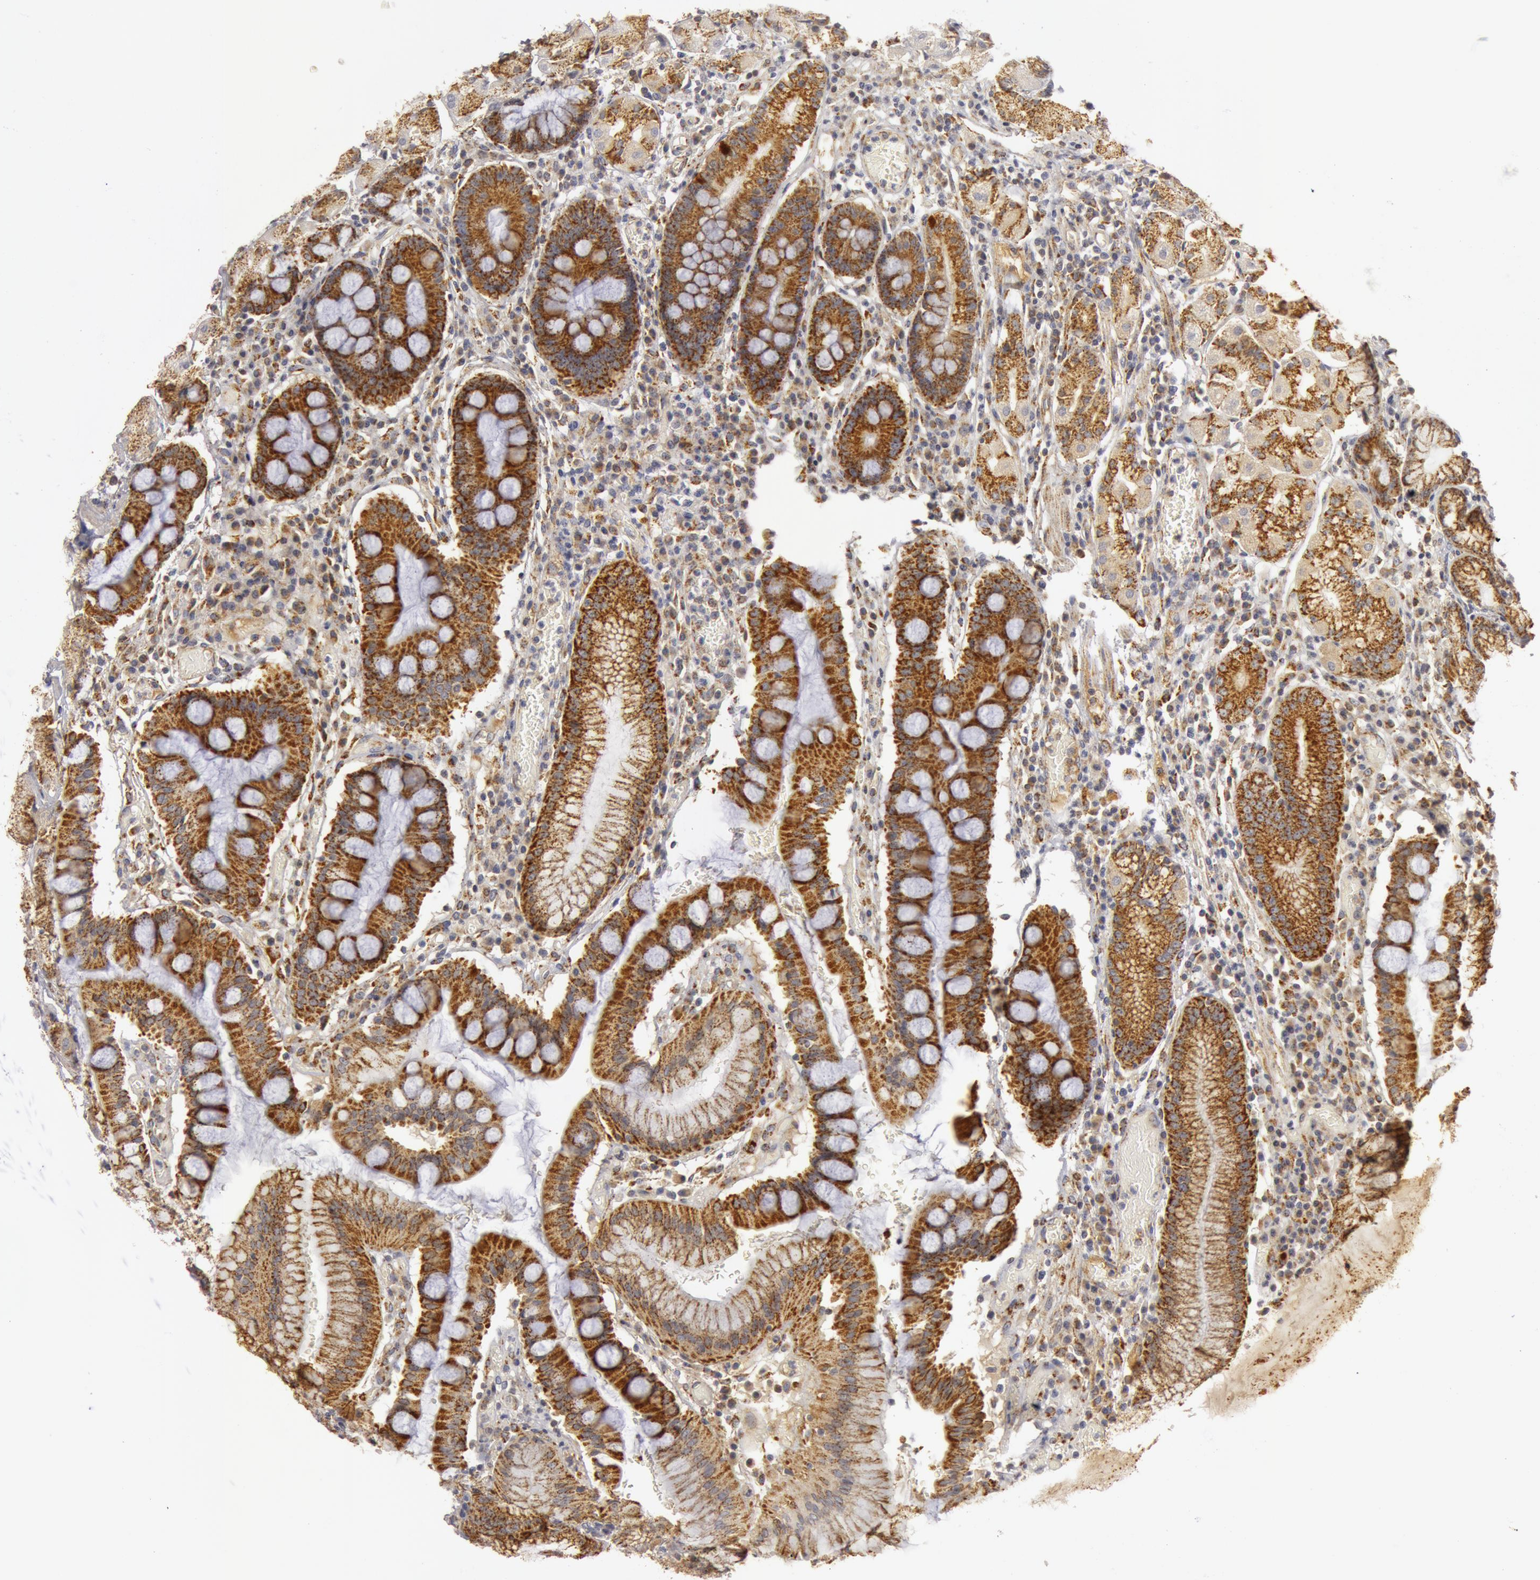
{"staining": {"intensity": "strong", "quantity": ">75%", "location": "cytoplasmic/membranous"}, "tissue": "stomach", "cell_type": "Glandular cells", "image_type": "normal", "snomed": [{"axis": "morphology", "description": "Normal tissue, NOS"}, {"axis": "topography", "description": "Stomach, lower"}], "caption": "High-power microscopy captured an IHC photomicrograph of benign stomach, revealing strong cytoplasmic/membranous expression in about >75% of glandular cells.", "gene": "C7", "patient": {"sex": "female", "age": 73}}